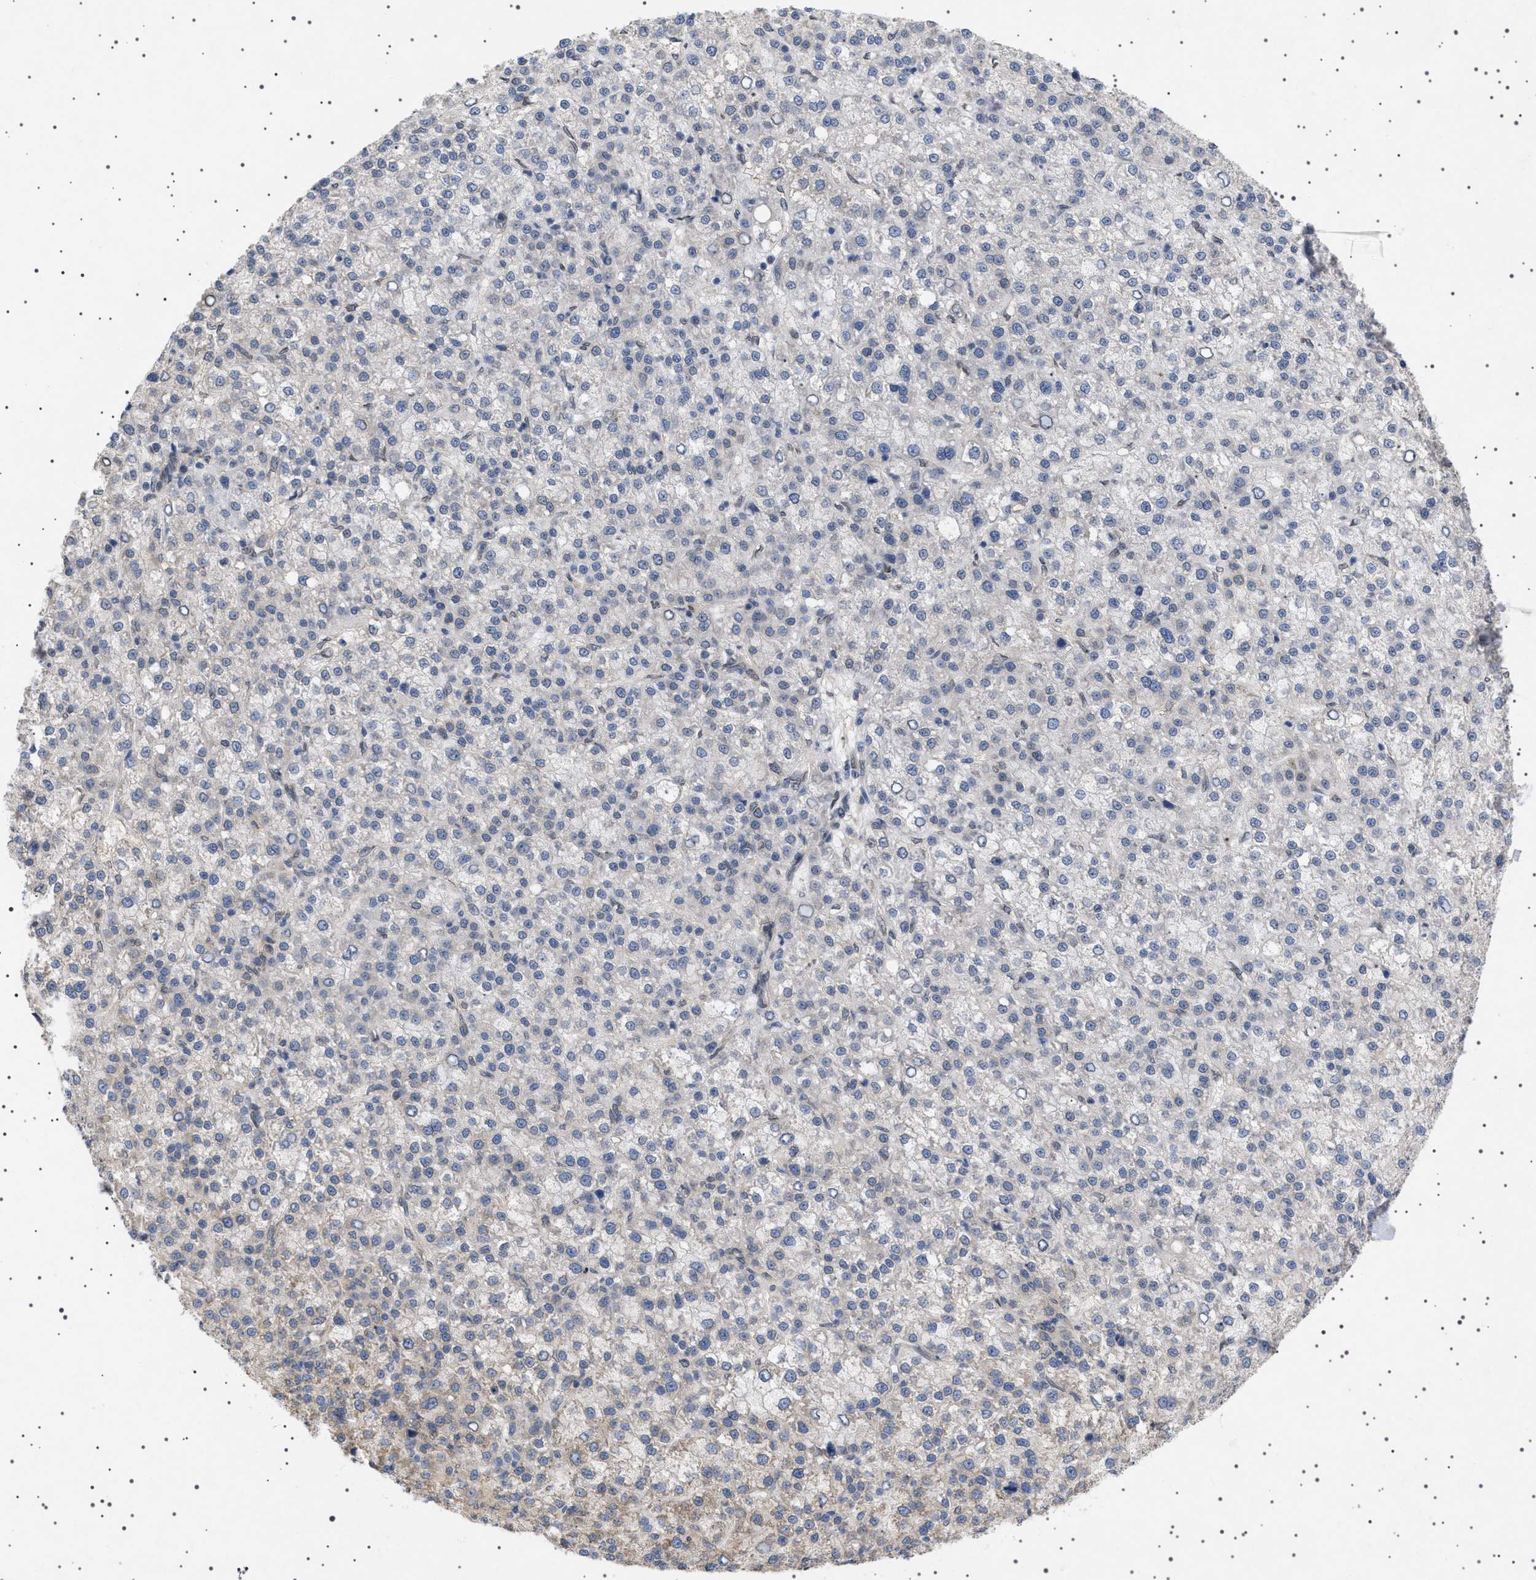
{"staining": {"intensity": "weak", "quantity": "<25%", "location": "cytoplasmic/membranous"}, "tissue": "liver cancer", "cell_type": "Tumor cells", "image_type": "cancer", "snomed": [{"axis": "morphology", "description": "Carcinoma, Hepatocellular, NOS"}, {"axis": "topography", "description": "Liver"}], "caption": "There is no significant staining in tumor cells of liver hepatocellular carcinoma.", "gene": "NUP93", "patient": {"sex": "female", "age": 58}}